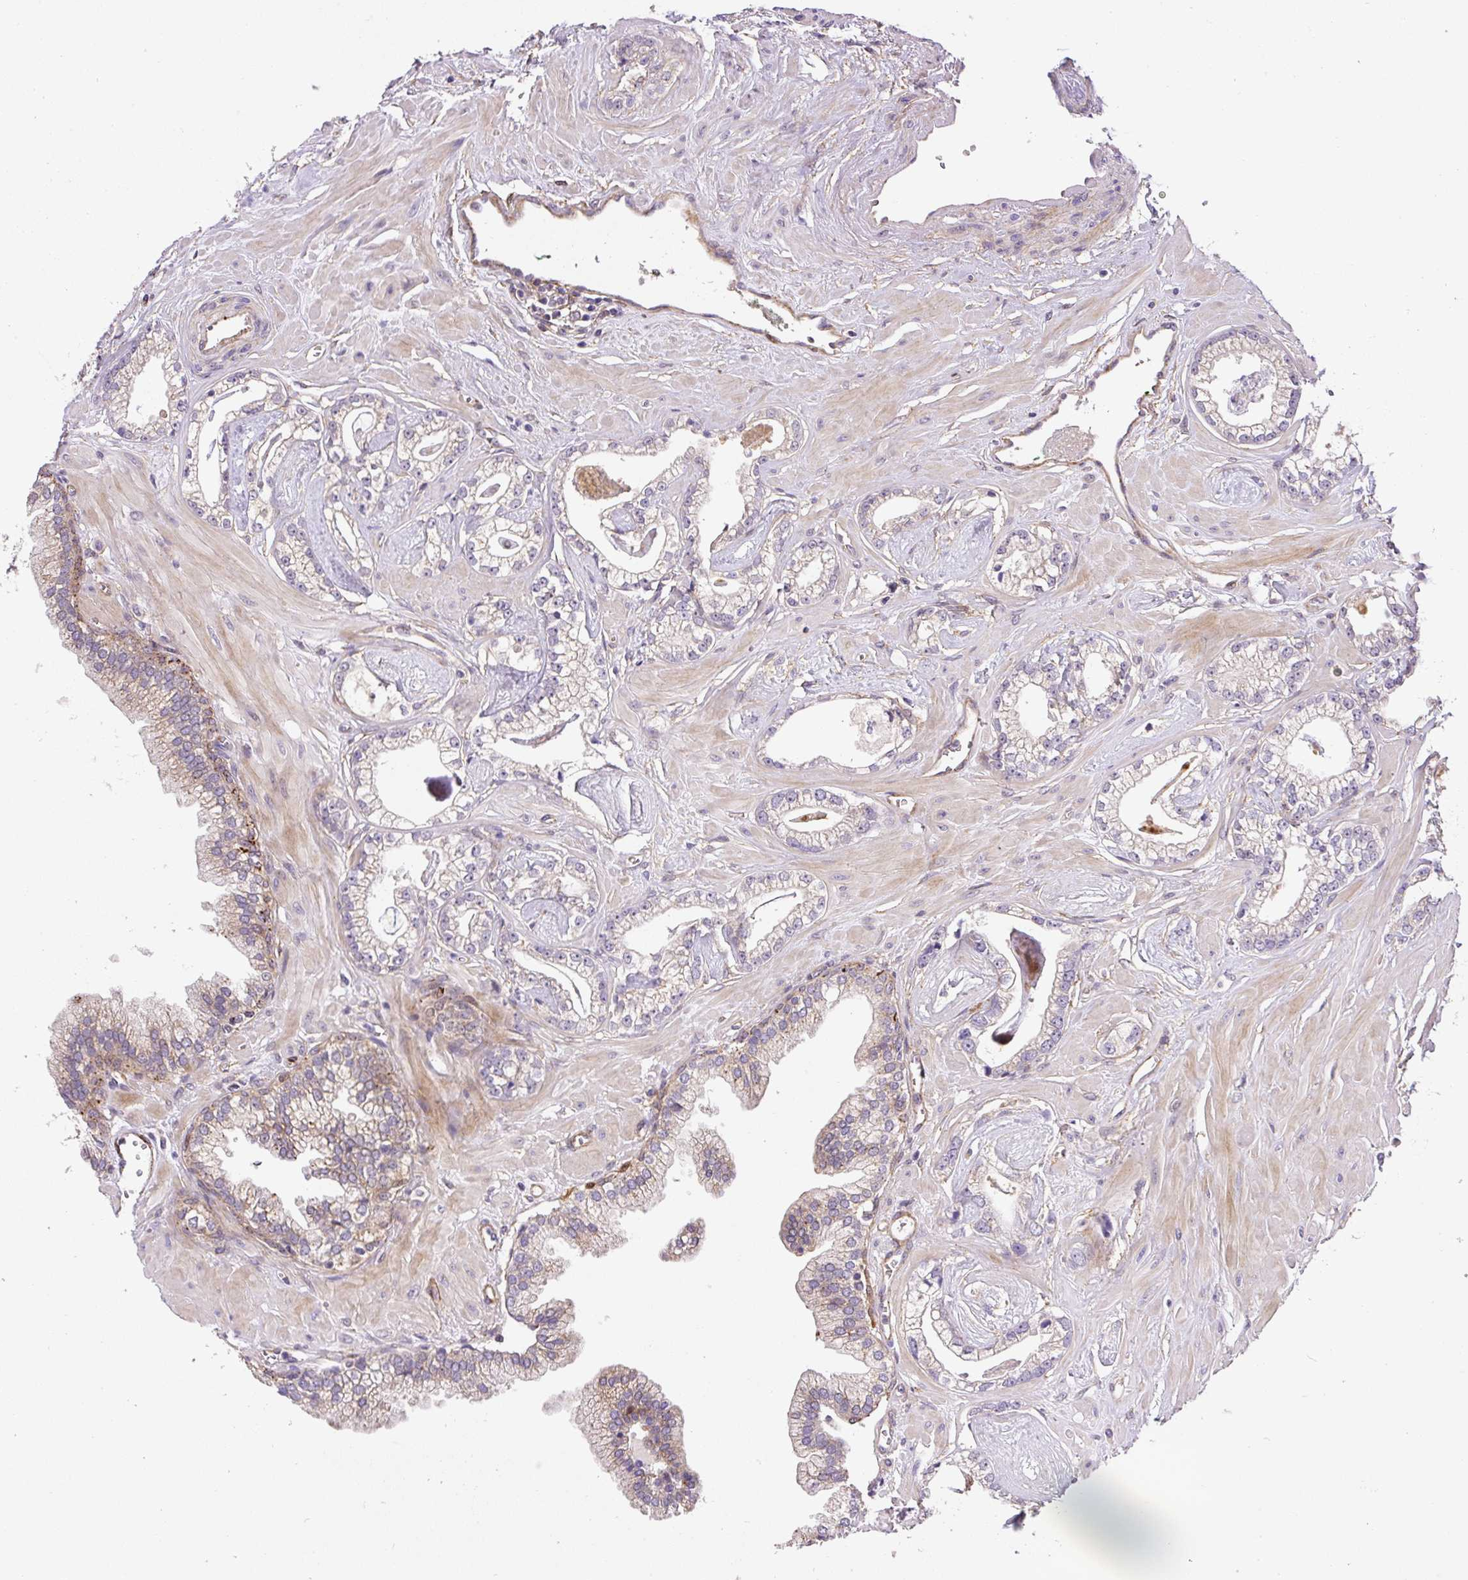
{"staining": {"intensity": "negative", "quantity": "none", "location": "none"}, "tissue": "prostate cancer", "cell_type": "Tumor cells", "image_type": "cancer", "snomed": [{"axis": "morphology", "description": "Adenocarcinoma, Low grade"}, {"axis": "topography", "description": "Prostate"}], "caption": "Histopathology image shows no protein expression in tumor cells of low-grade adenocarcinoma (prostate) tissue.", "gene": "RNF170", "patient": {"sex": "male", "age": 60}}